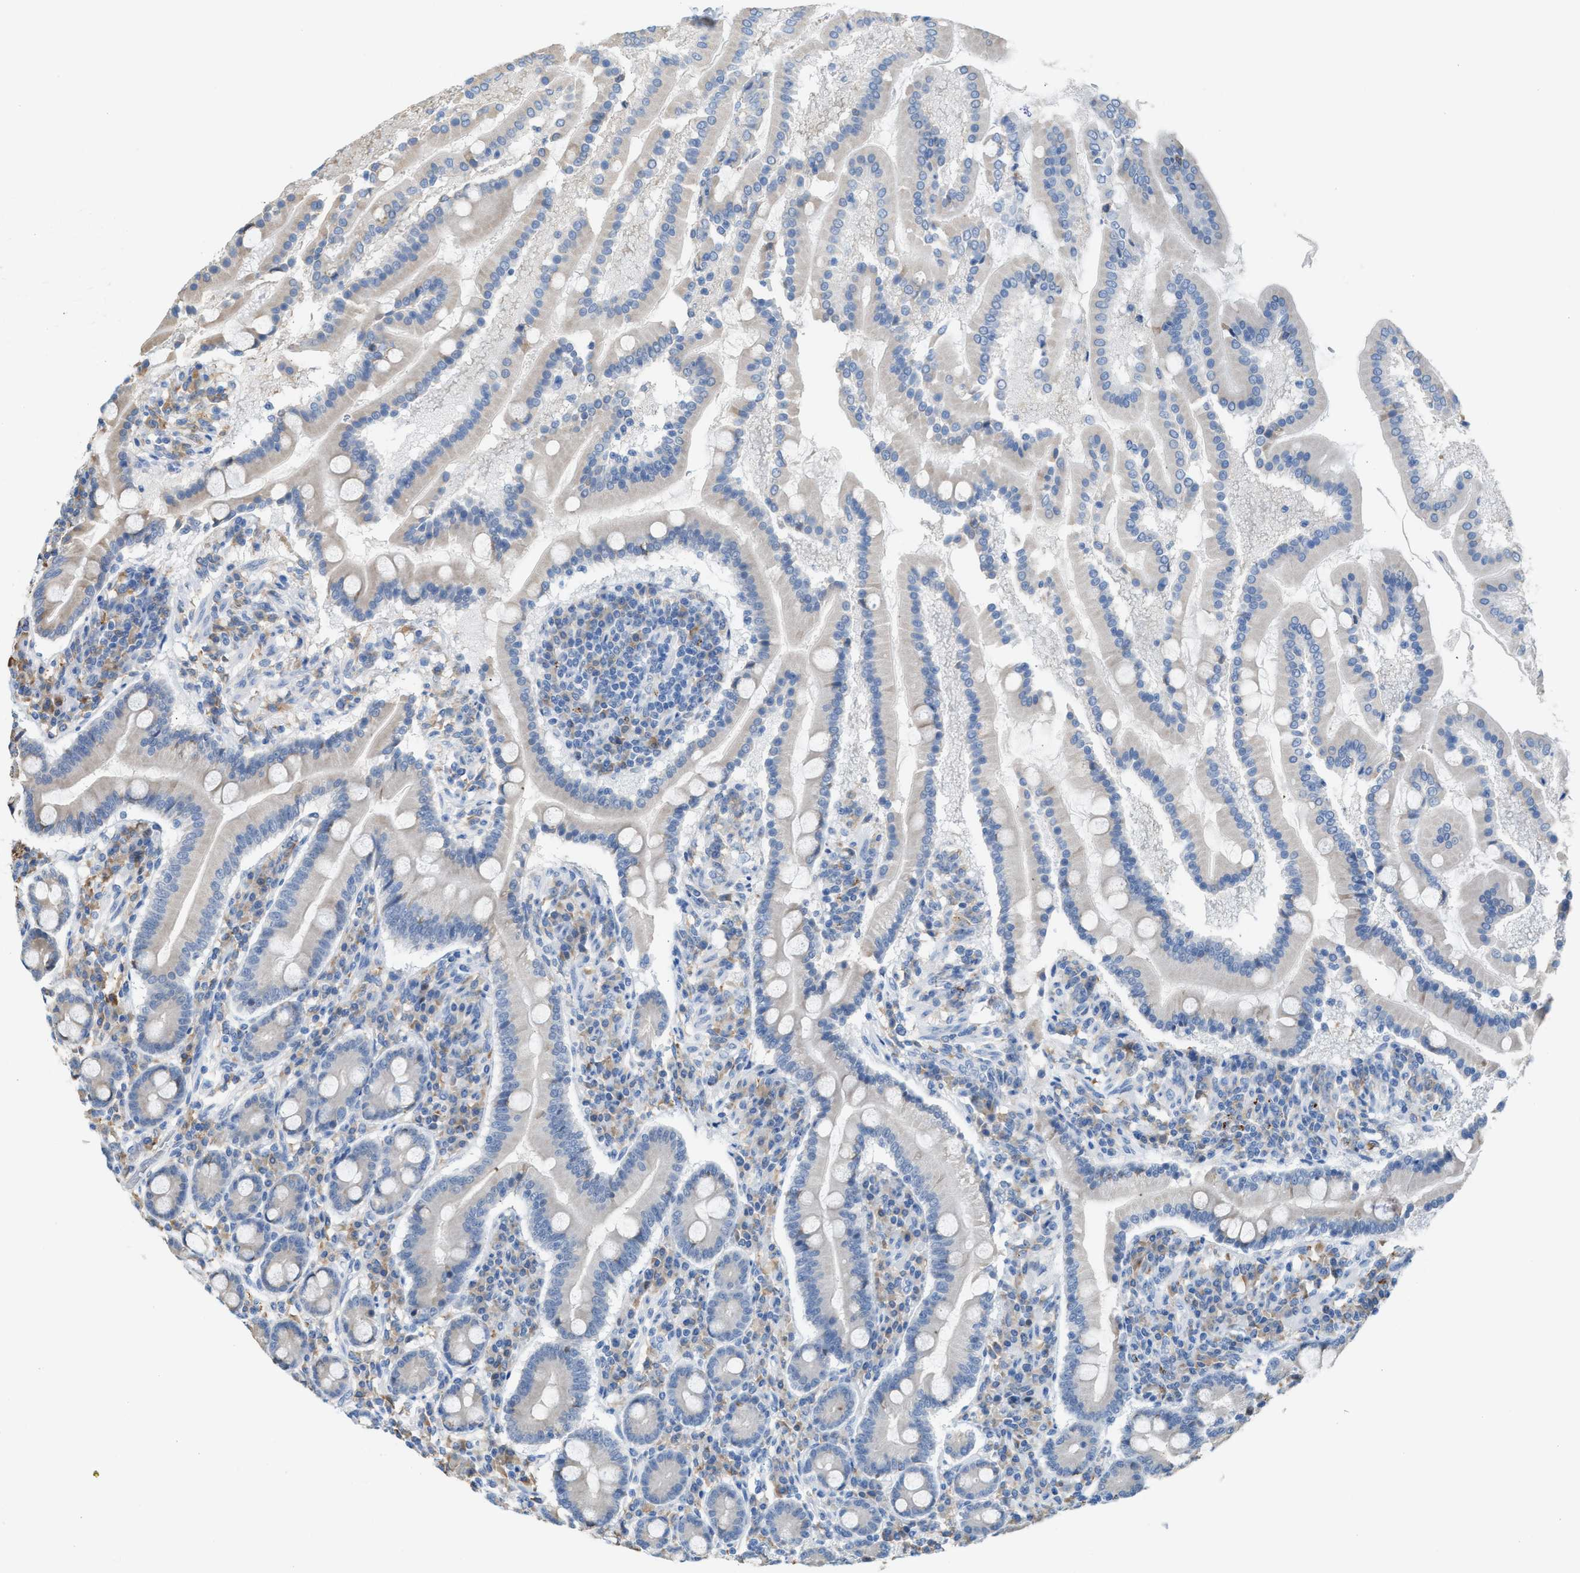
{"staining": {"intensity": "negative", "quantity": "none", "location": "none"}, "tissue": "duodenum", "cell_type": "Glandular cells", "image_type": "normal", "snomed": [{"axis": "morphology", "description": "Normal tissue, NOS"}, {"axis": "topography", "description": "Duodenum"}], "caption": "An IHC histopathology image of unremarkable duodenum is shown. There is no staining in glandular cells of duodenum. (Immunohistochemistry, brightfield microscopy, high magnification).", "gene": "CA3", "patient": {"sex": "male", "age": 50}}